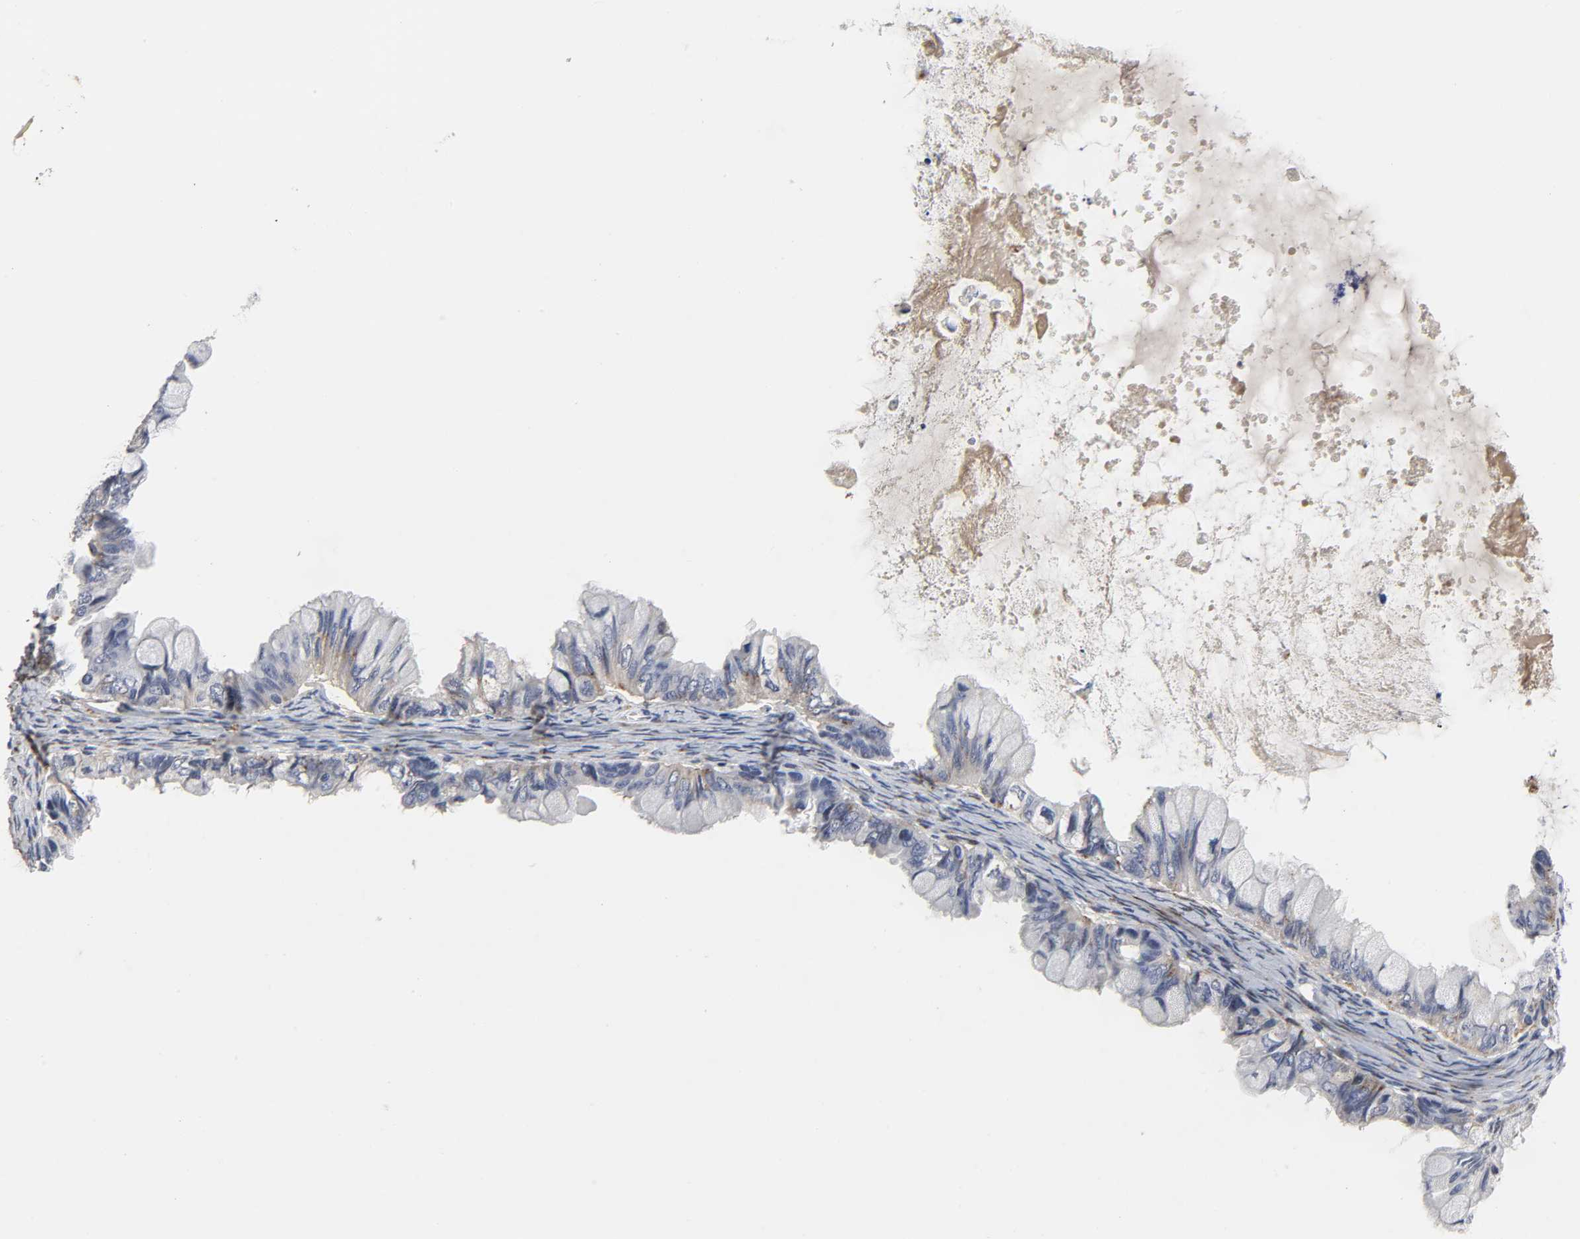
{"staining": {"intensity": "weak", "quantity": "25%-75%", "location": "cytoplasmic/membranous"}, "tissue": "ovarian cancer", "cell_type": "Tumor cells", "image_type": "cancer", "snomed": [{"axis": "morphology", "description": "Cystadenocarcinoma, mucinous, NOS"}, {"axis": "topography", "description": "Ovary"}], "caption": "Immunohistochemistry (DAB) staining of ovarian mucinous cystadenocarcinoma displays weak cytoplasmic/membranous protein expression in about 25%-75% of tumor cells.", "gene": "LRP1", "patient": {"sex": "female", "age": 80}}